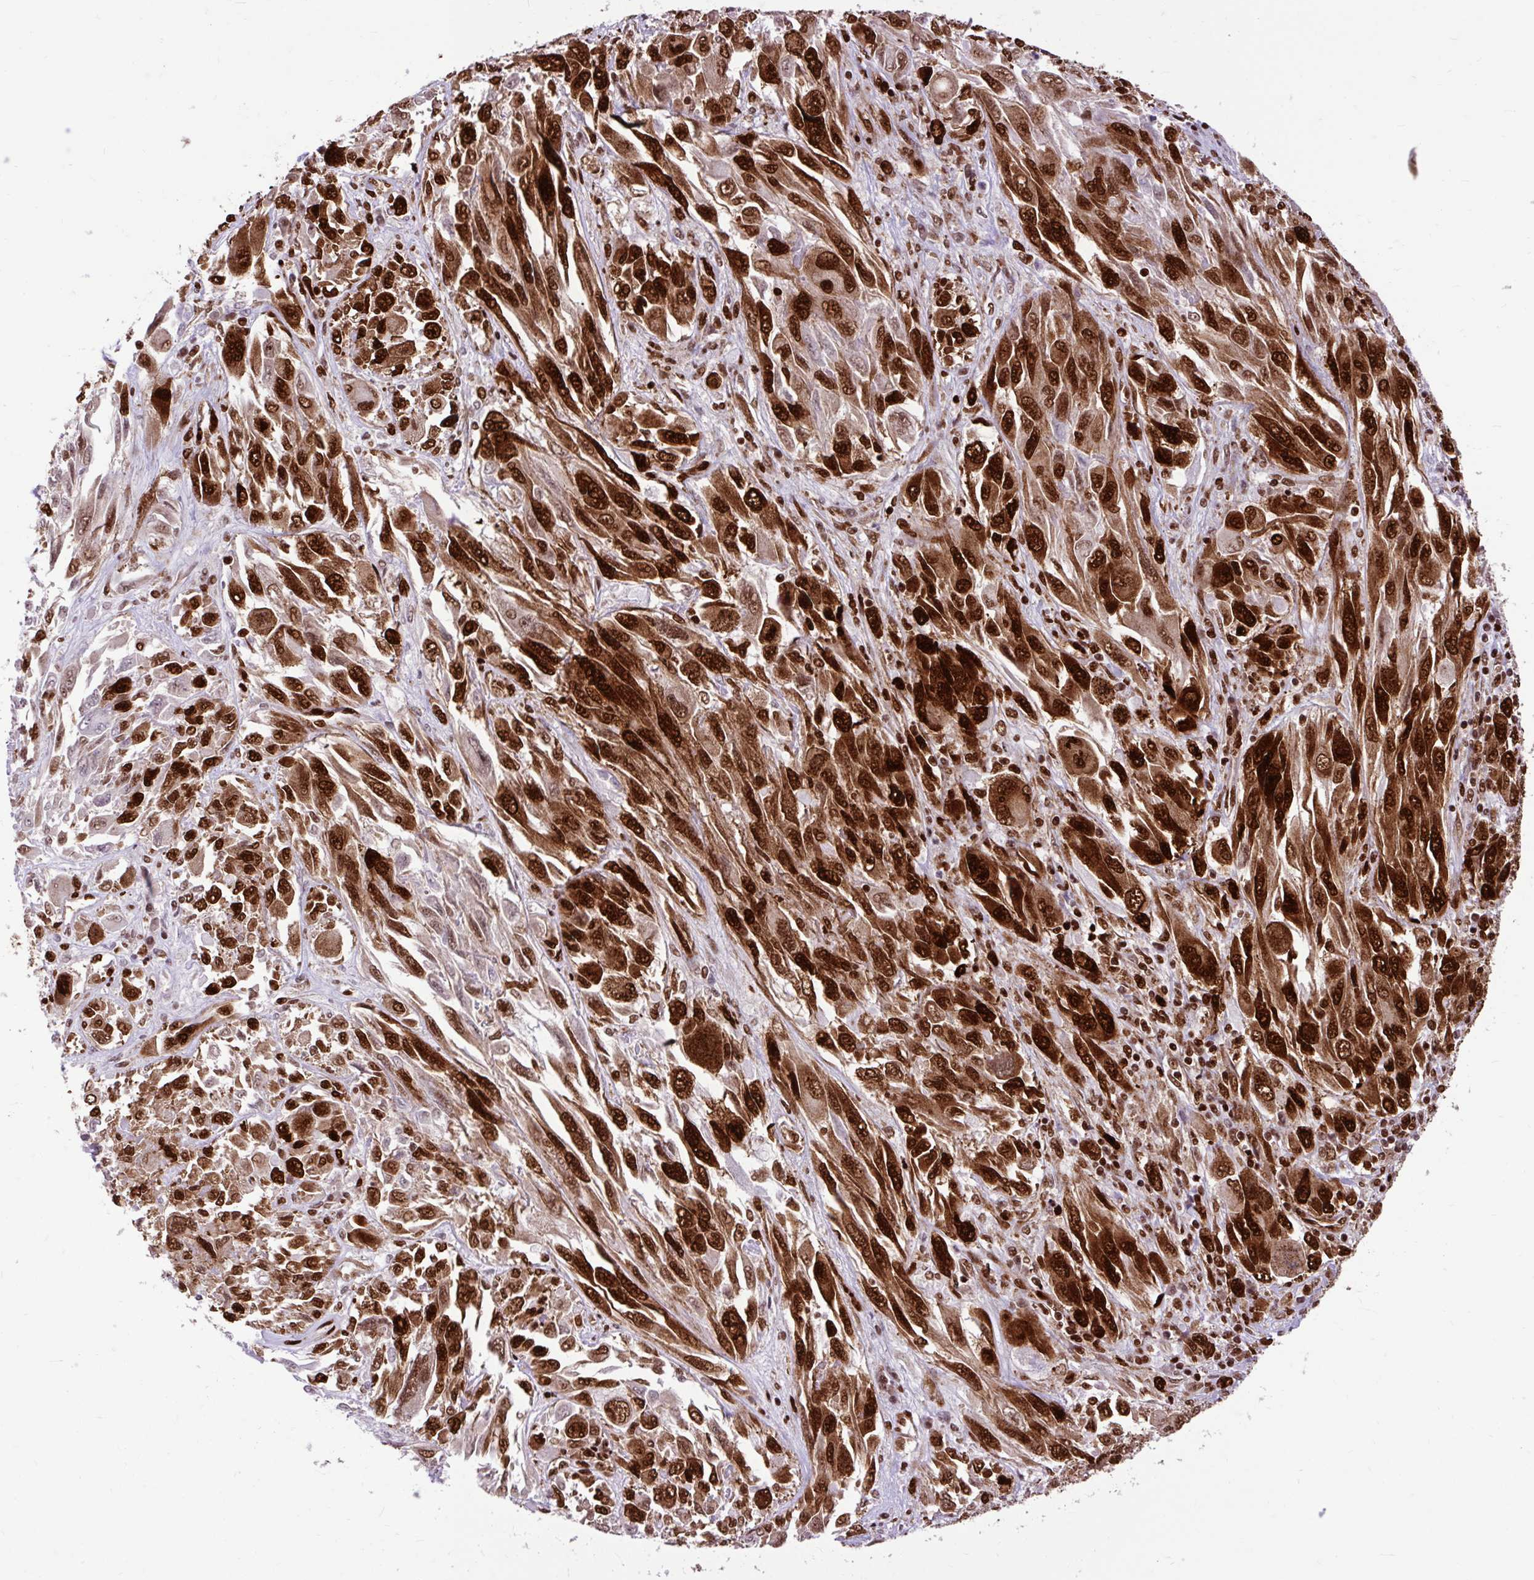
{"staining": {"intensity": "strong", "quantity": ">75%", "location": "cytoplasmic/membranous,nuclear"}, "tissue": "melanoma", "cell_type": "Tumor cells", "image_type": "cancer", "snomed": [{"axis": "morphology", "description": "Malignant melanoma, NOS"}, {"axis": "topography", "description": "Skin"}], "caption": "Immunohistochemistry (IHC) of melanoma reveals high levels of strong cytoplasmic/membranous and nuclear positivity in about >75% of tumor cells.", "gene": "FUS", "patient": {"sex": "female", "age": 91}}